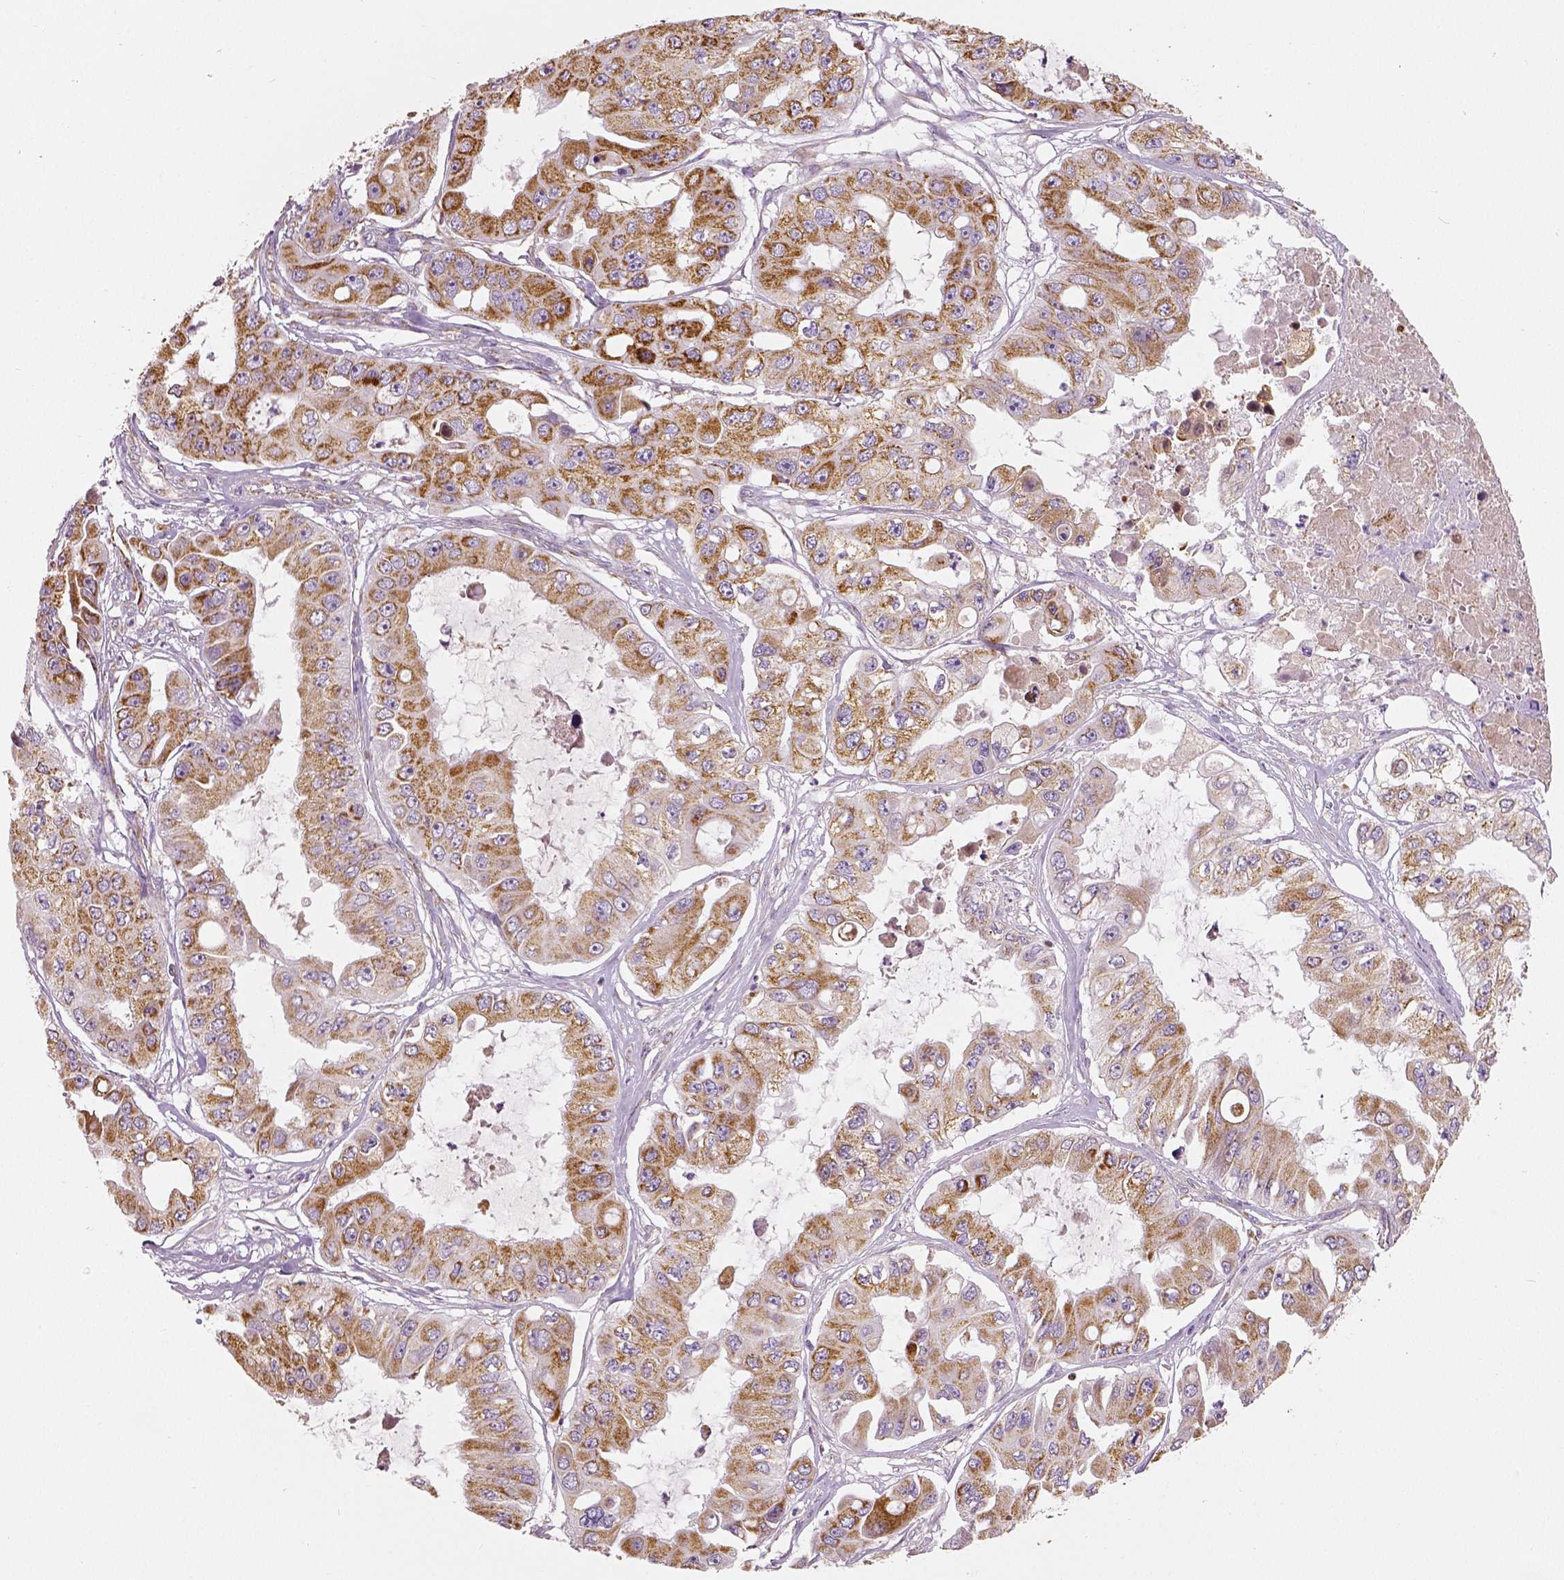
{"staining": {"intensity": "moderate", "quantity": ">75%", "location": "cytoplasmic/membranous"}, "tissue": "ovarian cancer", "cell_type": "Tumor cells", "image_type": "cancer", "snomed": [{"axis": "morphology", "description": "Cystadenocarcinoma, serous, NOS"}, {"axis": "topography", "description": "Ovary"}], "caption": "Immunohistochemistry (IHC) micrograph of neoplastic tissue: ovarian cancer (serous cystadenocarcinoma) stained using immunohistochemistry reveals medium levels of moderate protein expression localized specifically in the cytoplasmic/membranous of tumor cells, appearing as a cytoplasmic/membranous brown color.", "gene": "PGAM5", "patient": {"sex": "female", "age": 56}}